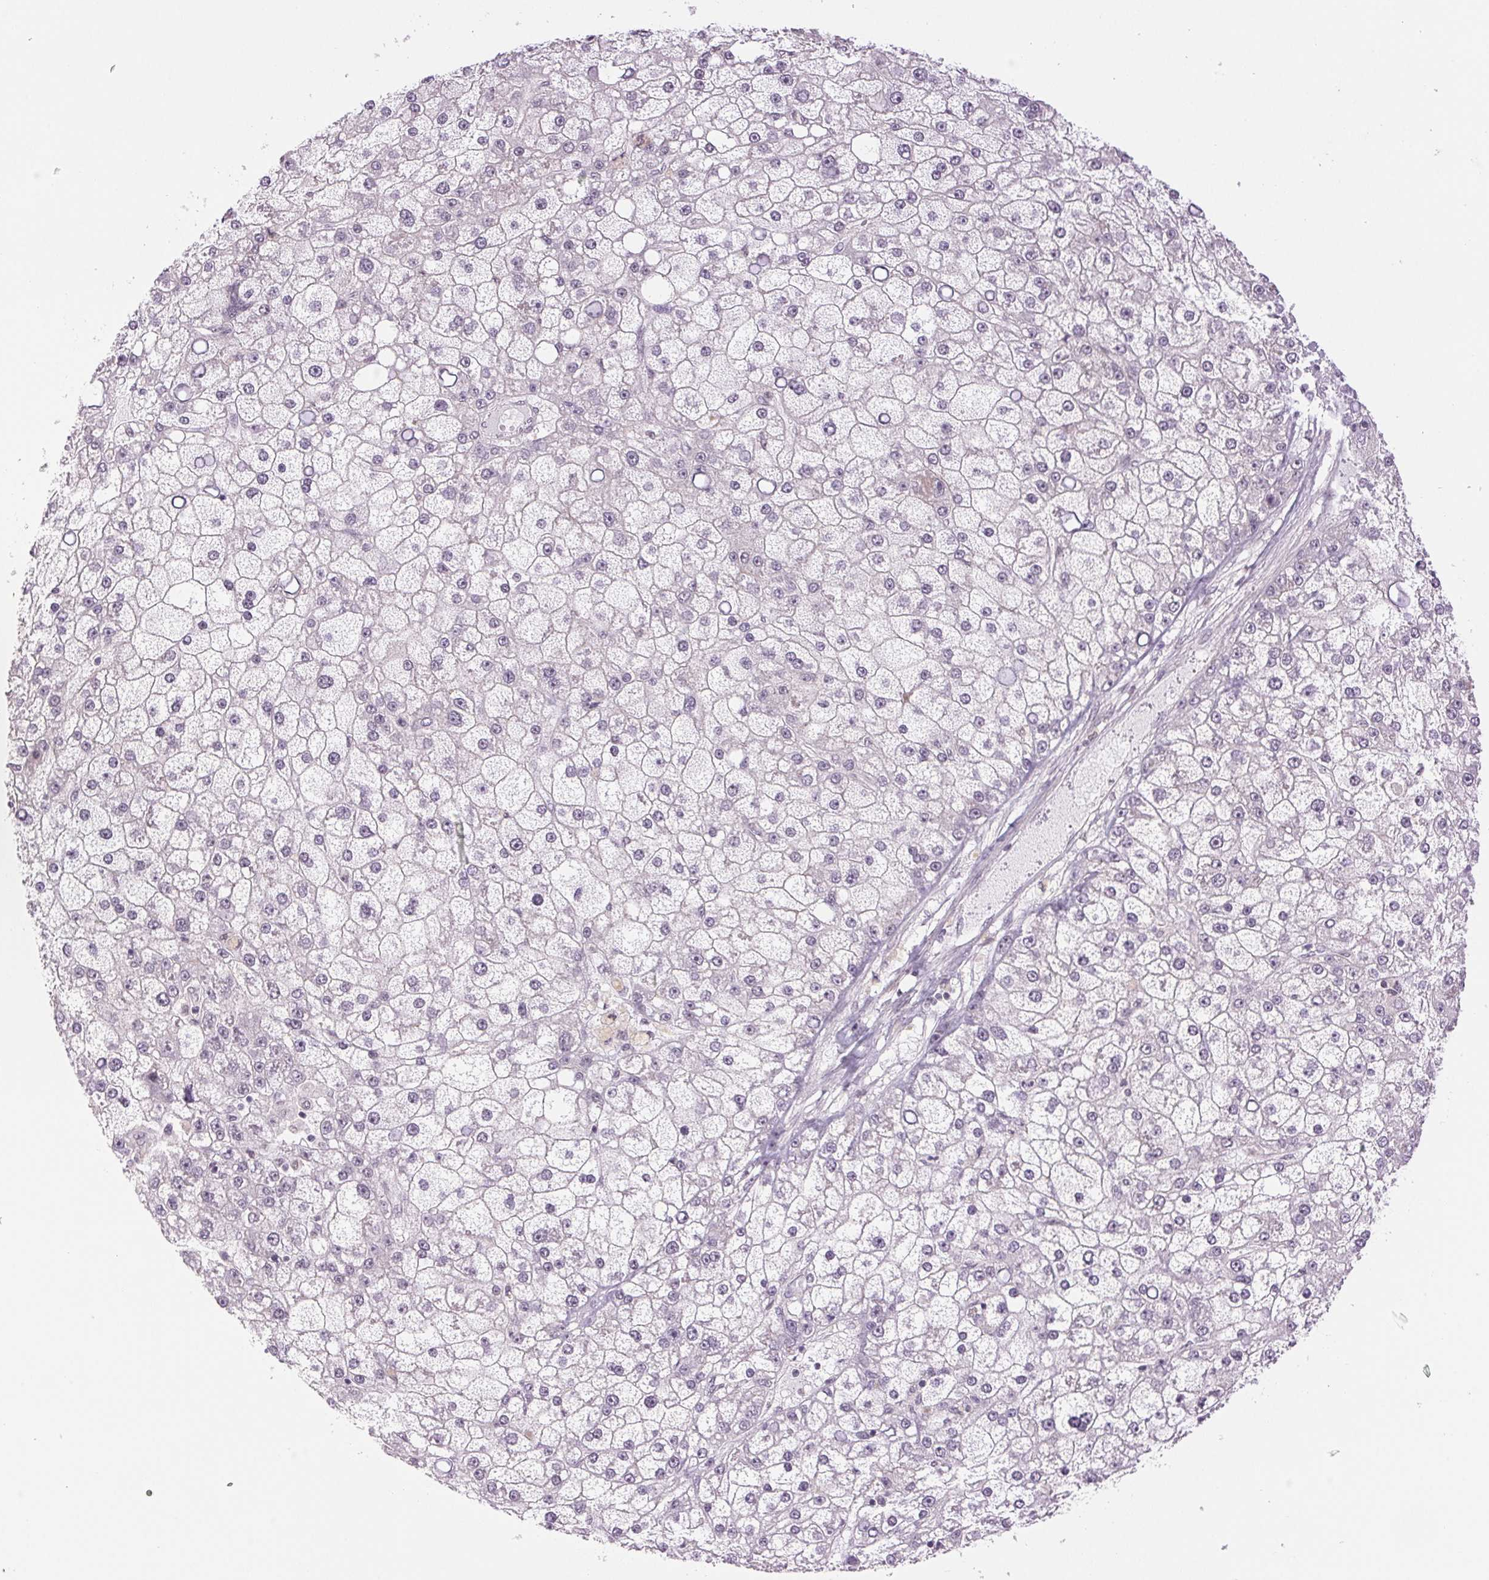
{"staining": {"intensity": "negative", "quantity": "none", "location": "none"}, "tissue": "liver cancer", "cell_type": "Tumor cells", "image_type": "cancer", "snomed": [{"axis": "morphology", "description": "Carcinoma, Hepatocellular, NOS"}, {"axis": "topography", "description": "Liver"}], "caption": "DAB (3,3'-diaminobenzidine) immunohistochemical staining of human hepatocellular carcinoma (liver) shows no significant expression in tumor cells.", "gene": "RPRD1B", "patient": {"sex": "male", "age": 67}}